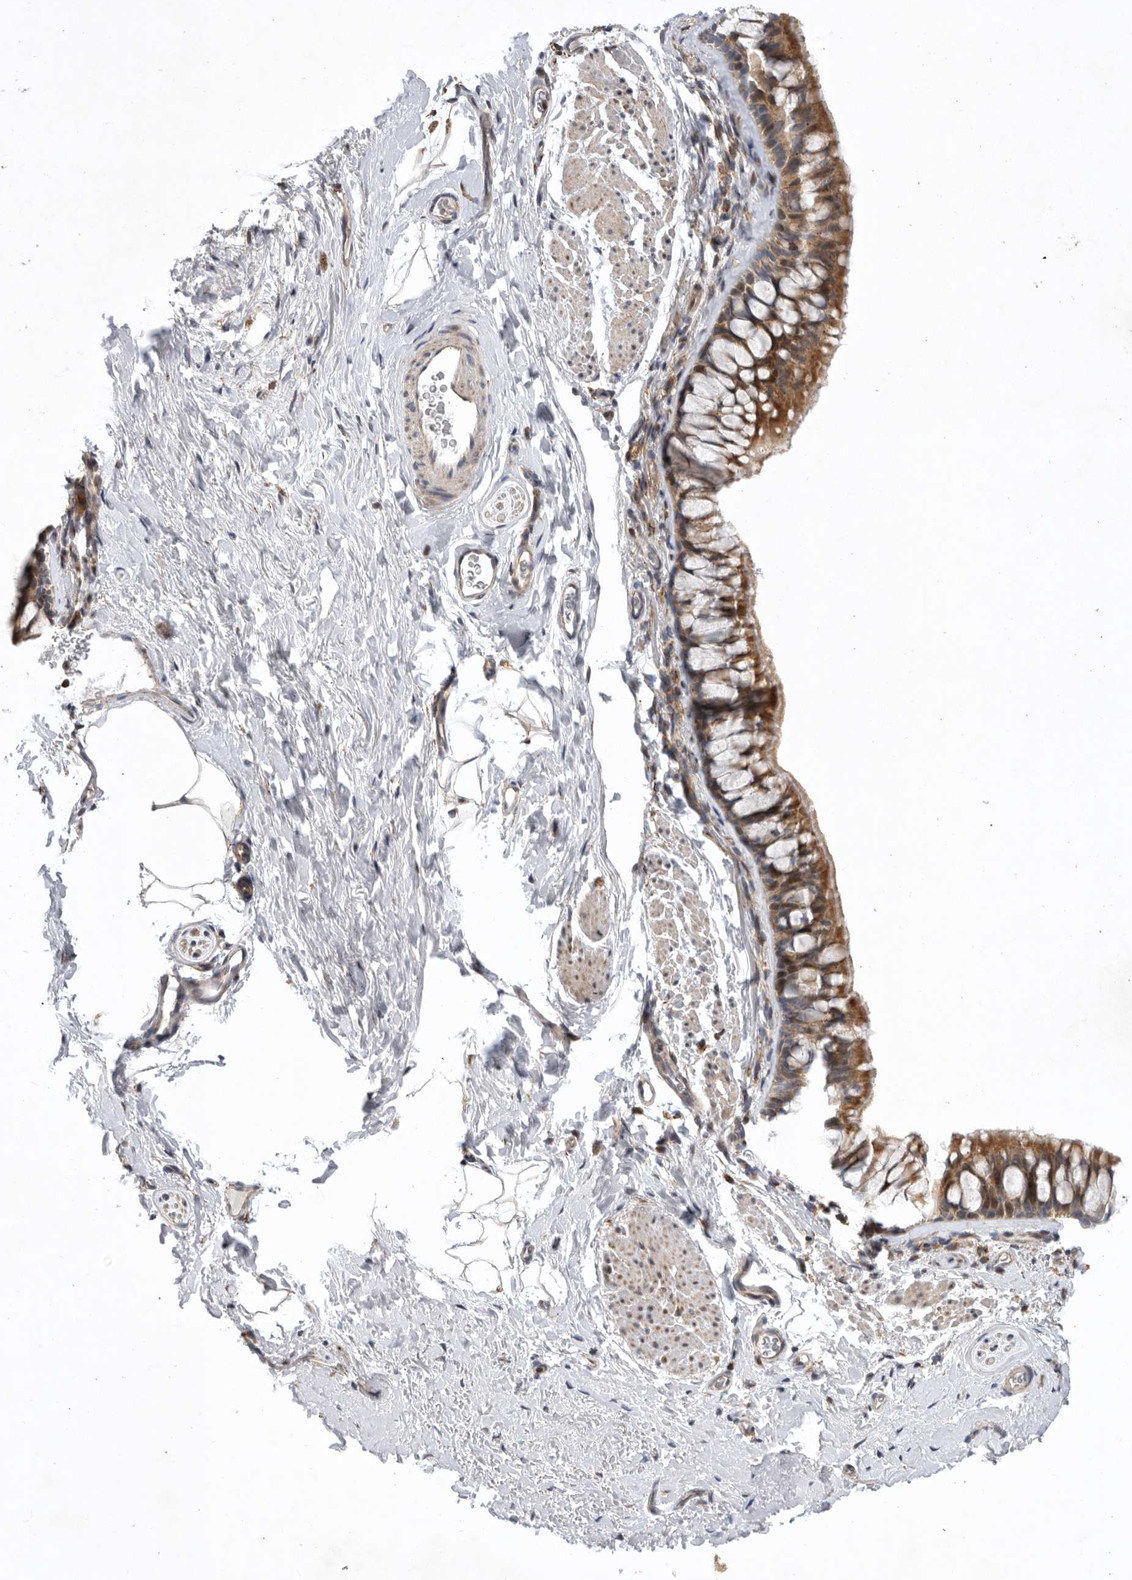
{"staining": {"intensity": "moderate", "quantity": ">75%", "location": "cytoplasmic/membranous"}, "tissue": "bronchus", "cell_type": "Respiratory epithelial cells", "image_type": "normal", "snomed": [{"axis": "morphology", "description": "Normal tissue, NOS"}, {"axis": "topography", "description": "Cartilage tissue"}, {"axis": "topography", "description": "Bronchus"}], "caption": "This micrograph displays immunohistochemistry staining of benign human bronchus, with medium moderate cytoplasmic/membranous positivity in about >75% of respiratory epithelial cells.", "gene": "MPZL1", "patient": {"sex": "female", "age": 53}}